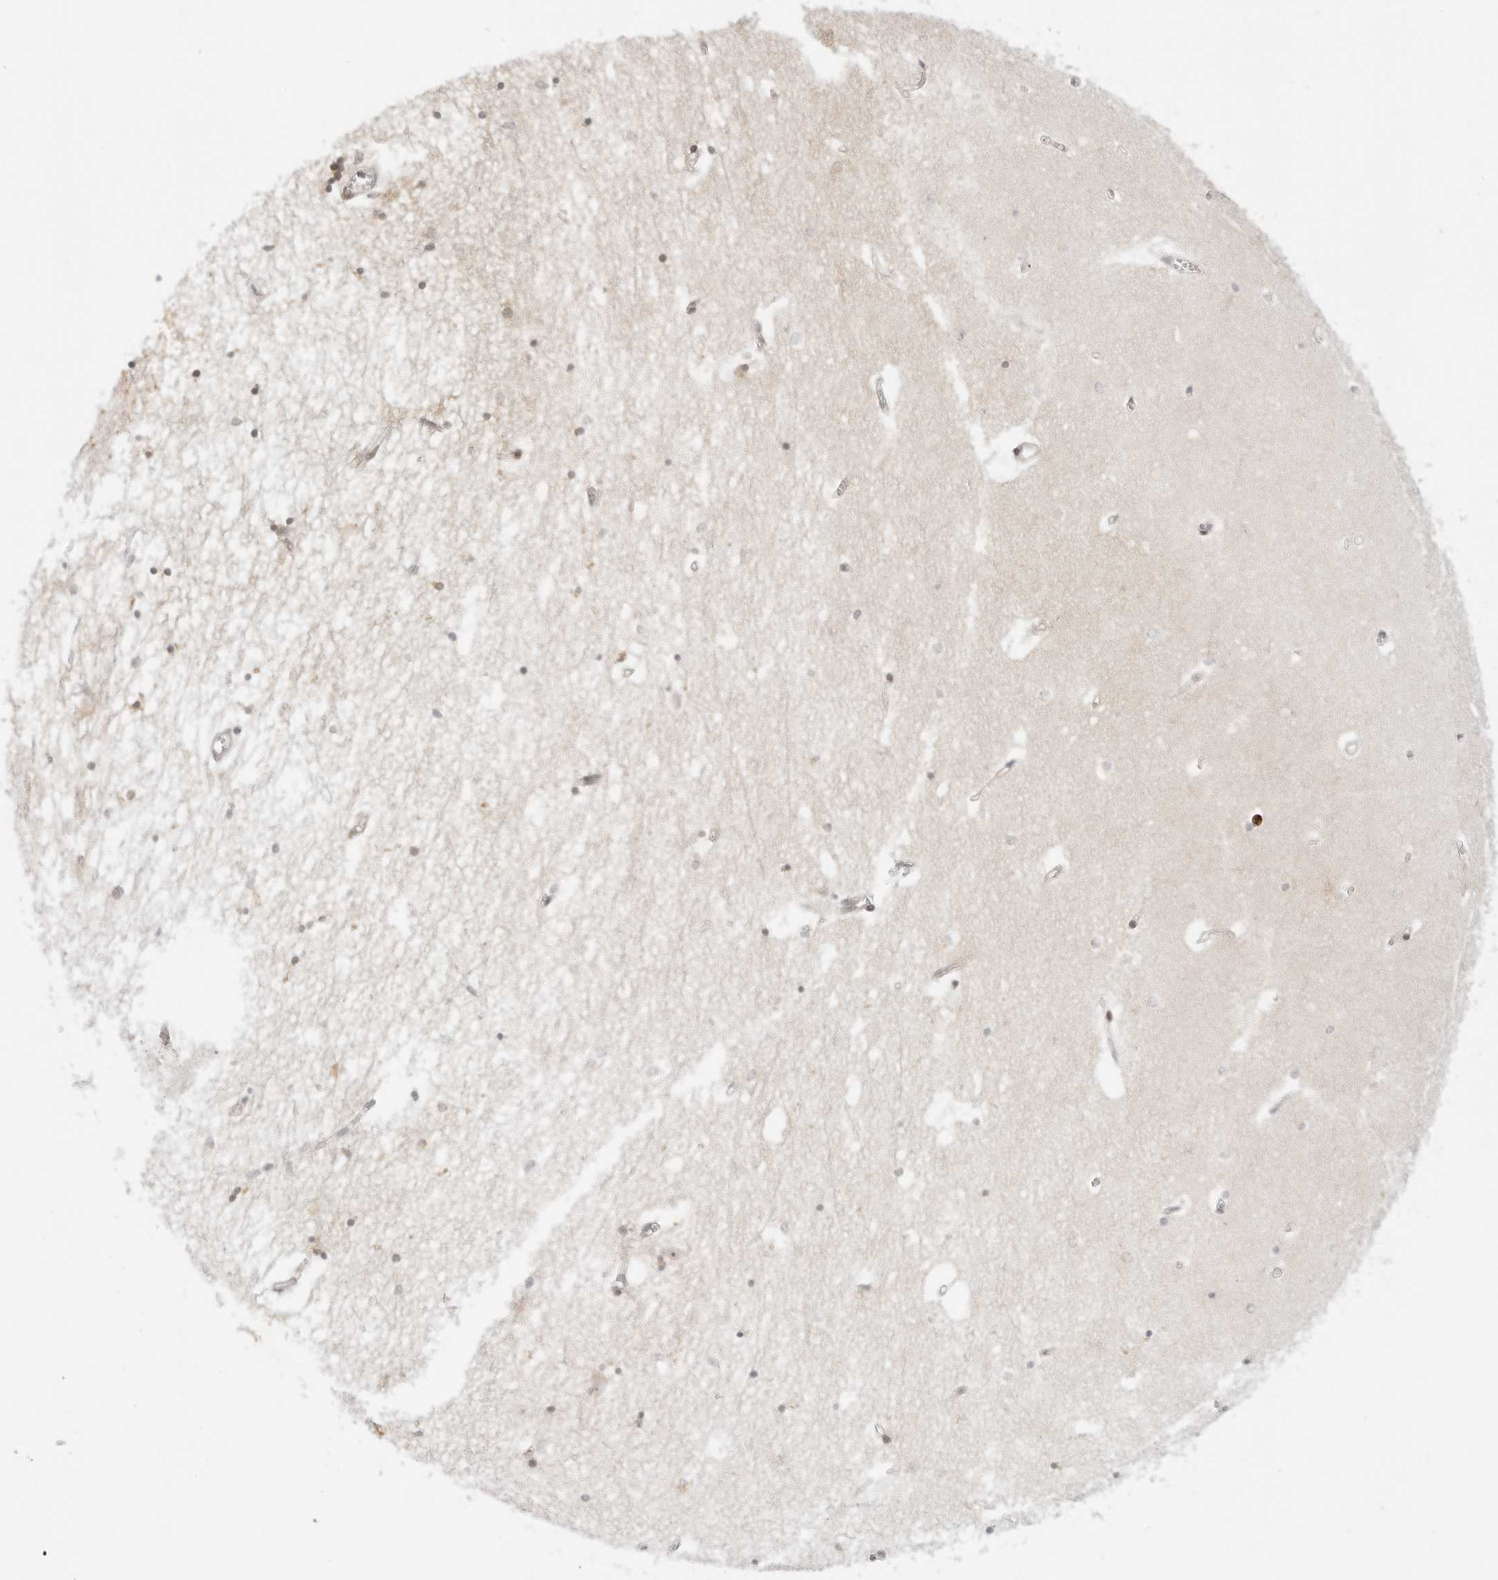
{"staining": {"intensity": "weak", "quantity": "25%-75%", "location": "nuclear"}, "tissue": "hippocampus", "cell_type": "Glial cells", "image_type": "normal", "snomed": [{"axis": "morphology", "description": "Normal tissue, NOS"}, {"axis": "topography", "description": "Hippocampus"}], "caption": "Glial cells show weak nuclear expression in approximately 25%-75% of cells in benign hippocampus. Immunohistochemistry (ihc) stains the protein of interest in brown and the nuclei are stained blue.", "gene": "HIPK3", "patient": {"sex": "male", "age": 70}}